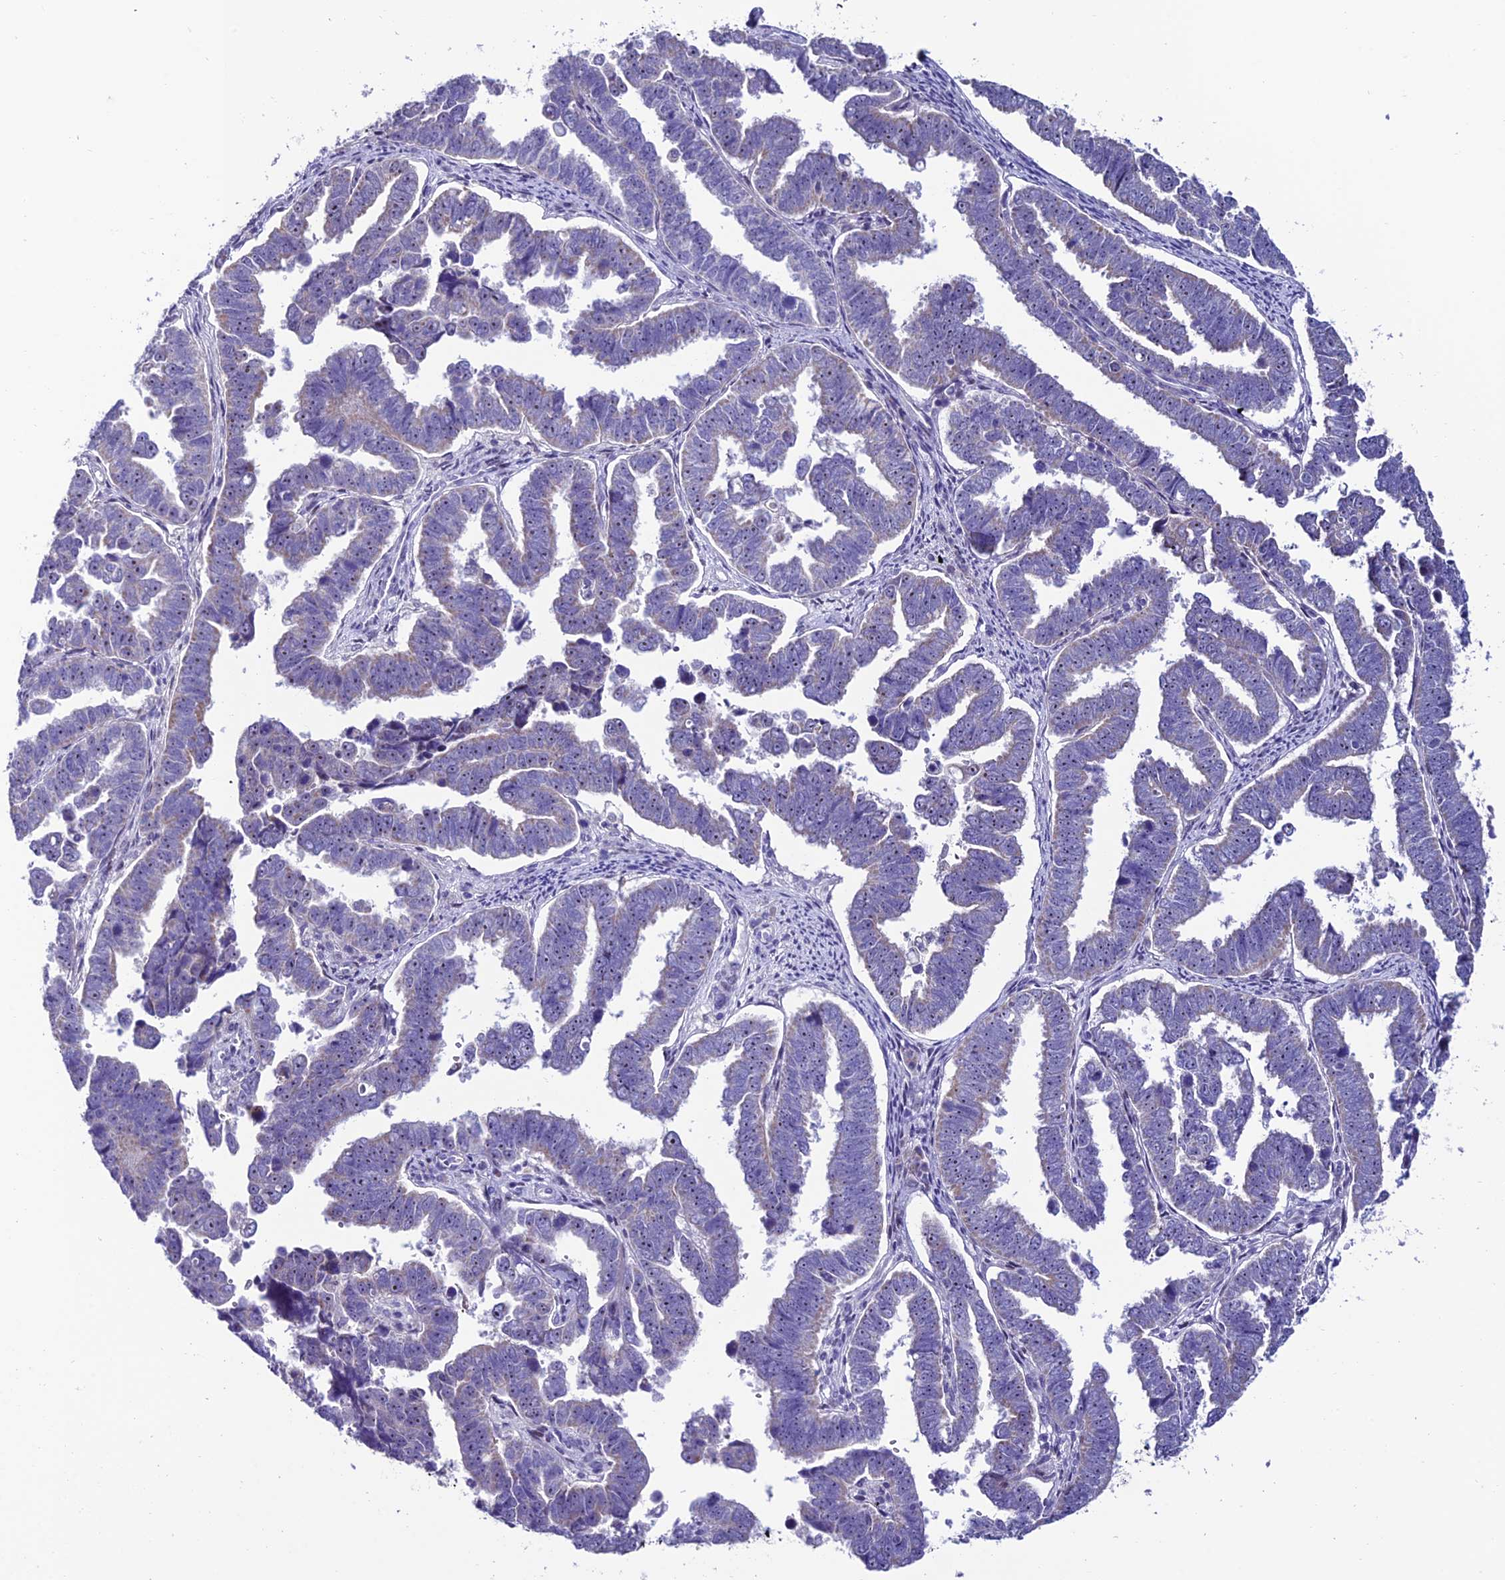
{"staining": {"intensity": "negative", "quantity": "none", "location": "none"}, "tissue": "endometrial cancer", "cell_type": "Tumor cells", "image_type": "cancer", "snomed": [{"axis": "morphology", "description": "Adenocarcinoma, NOS"}, {"axis": "topography", "description": "Endometrium"}], "caption": "Protein analysis of endometrial adenocarcinoma displays no significant staining in tumor cells.", "gene": "SLC10A1", "patient": {"sex": "female", "age": 75}}